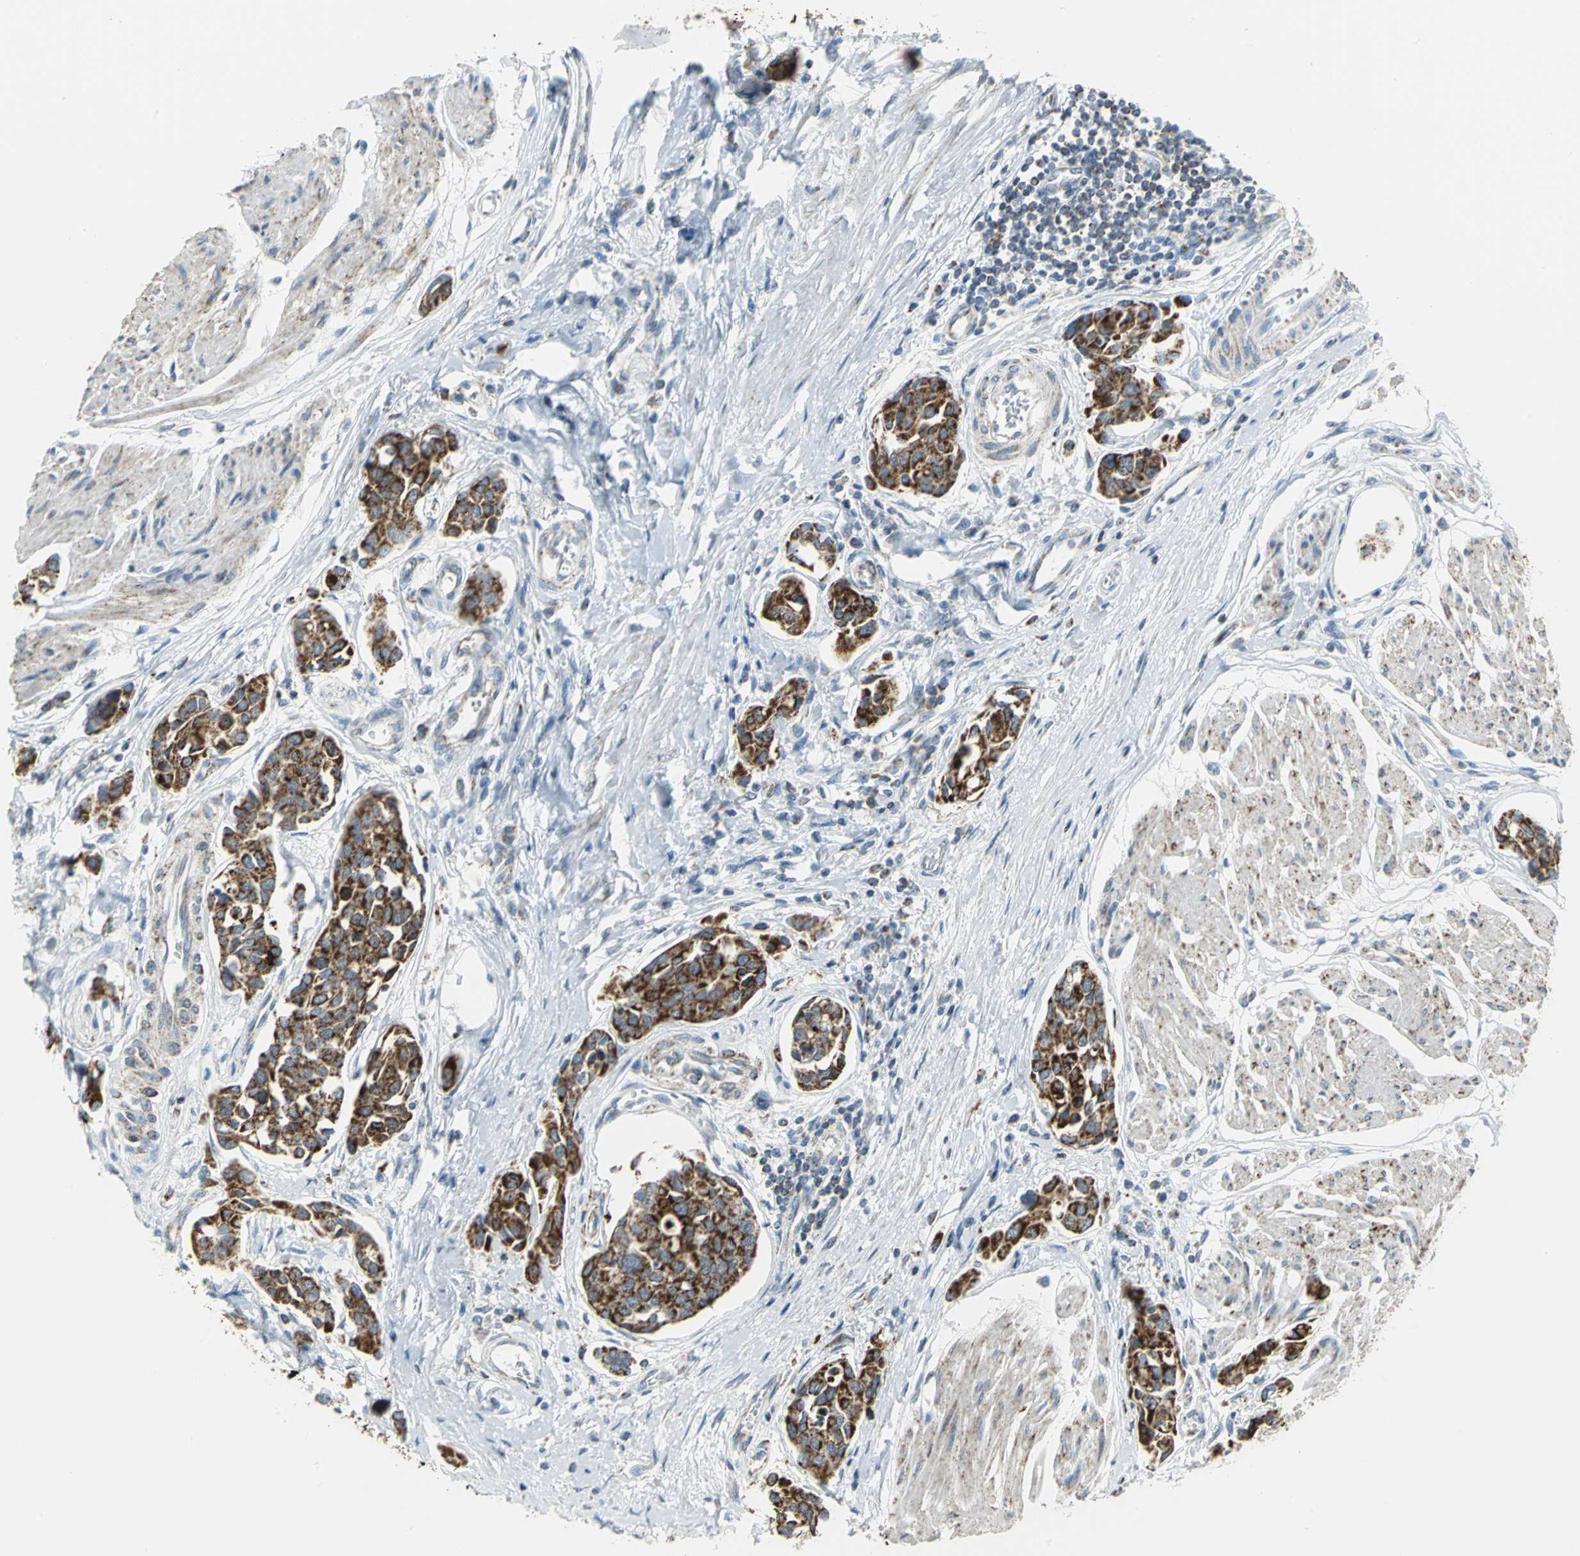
{"staining": {"intensity": "strong", "quantity": ">75%", "location": "cytoplasmic/membranous"}, "tissue": "urothelial cancer", "cell_type": "Tumor cells", "image_type": "cancer", "snomed": [{"axis": "morphology", "description": "Urothelial carcinoma, High grade"}, {"axis": "topography", "description": "Urinary bladder"}], "caption": "DAB immunohistochemical staining of urothelial cancer displays strong cytoplasmic/membranous protein positivity in approximately >75% of tumor cells.", "gene": "NTRK1", "patient": {"sex": "male", "age": 78}}